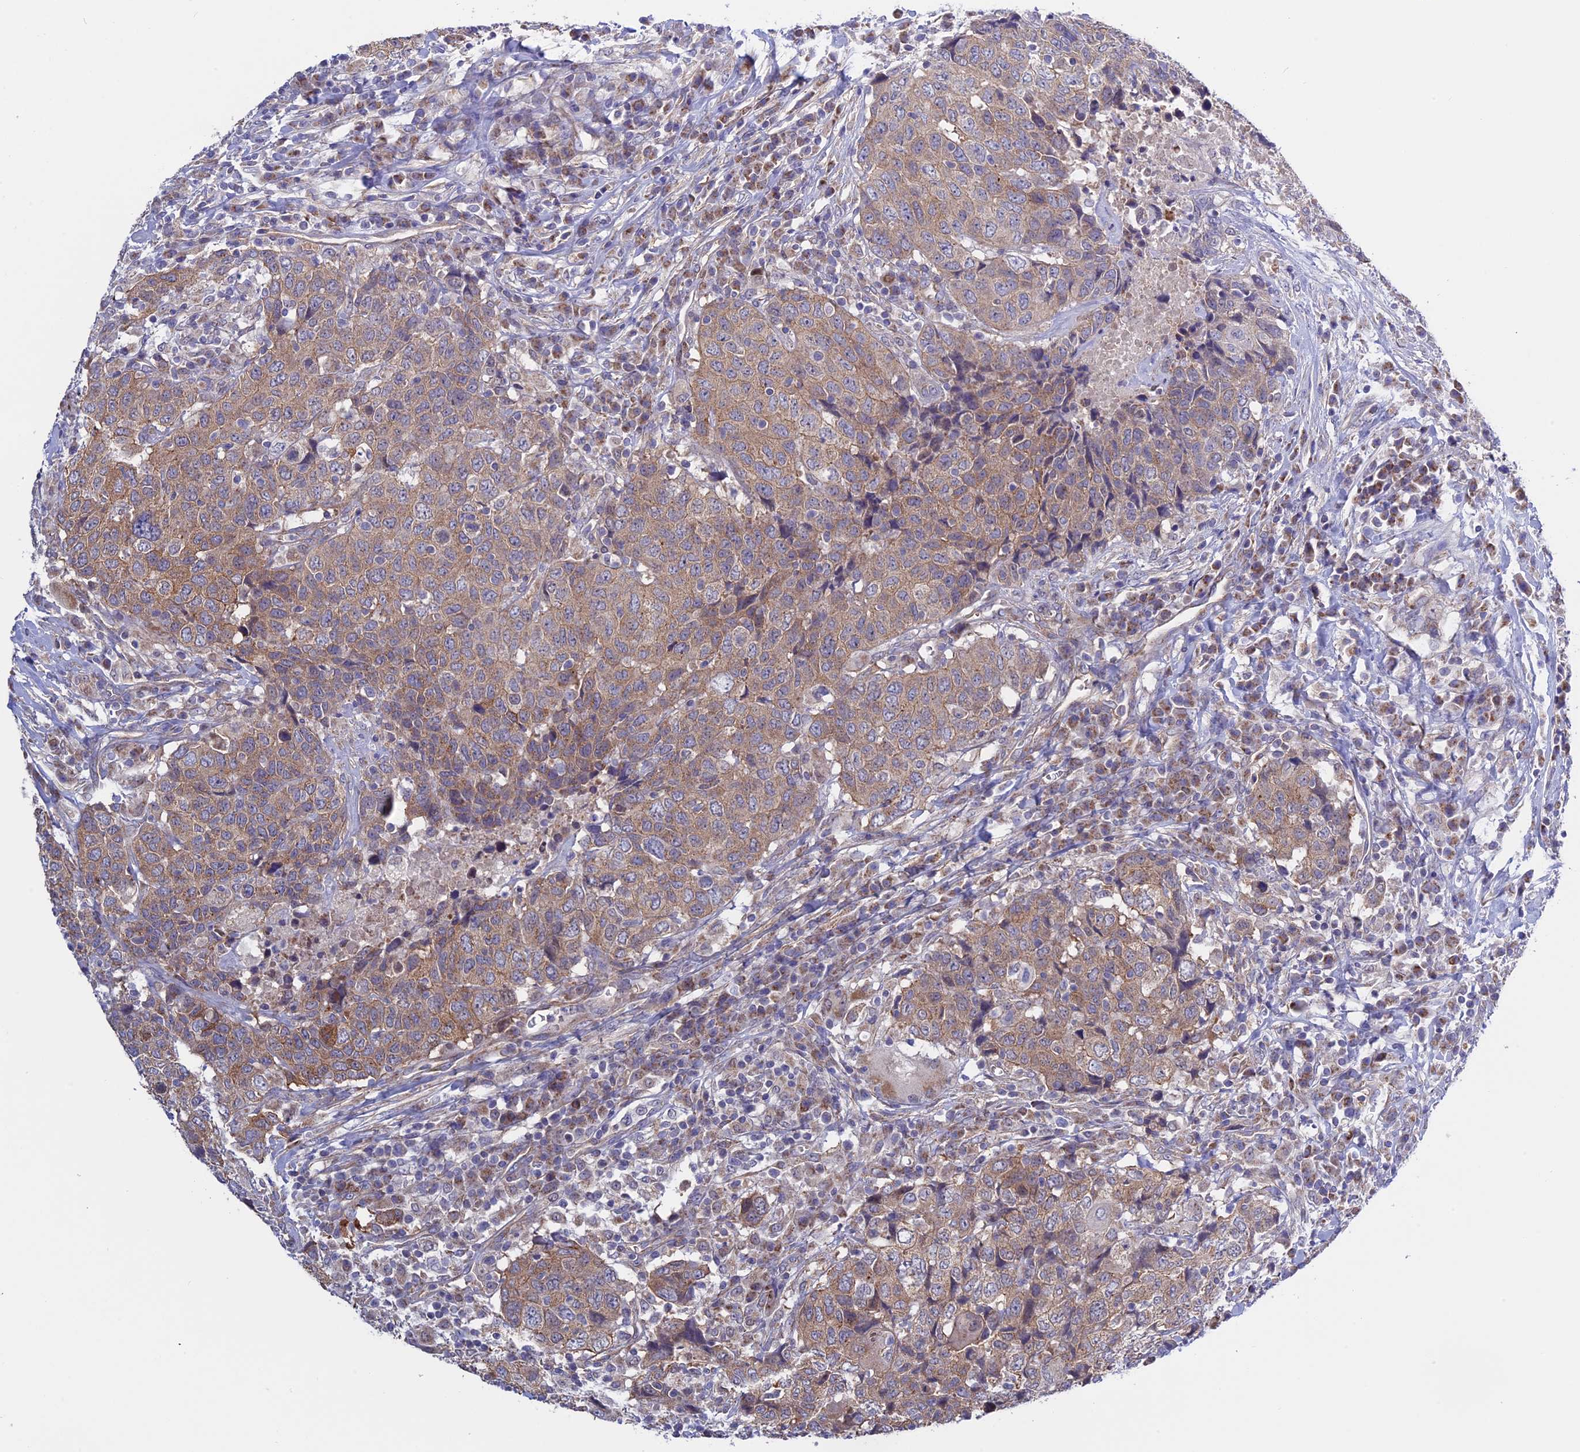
{"staining": {"intensity": "moderate", "quantity": ">75%", "location": "cytoplasmic/membranous"}, "tissue": "head and neck cancer", "cell_type": "Tumor cells", "image_type": "cancer", "snomed": [{"axis": "morphology", "description": "Squamous cell carcinoma, NOS"}, {"axis": "topography", "description": "Head-Neck"}], "caption": "Immunohistochemical staining of squamous cell carcinoma (head and neck) displays medium levels of moderate cytoplasmic/membranous expression in approximately >75% of tumor cells. The staining is performed using DAB brown chromogen to label protein expression. The nuclei are counter-stained blue using hematoxylin.", "gene": "ETFDH", "patient": {"sex": "male", "age": 66}}